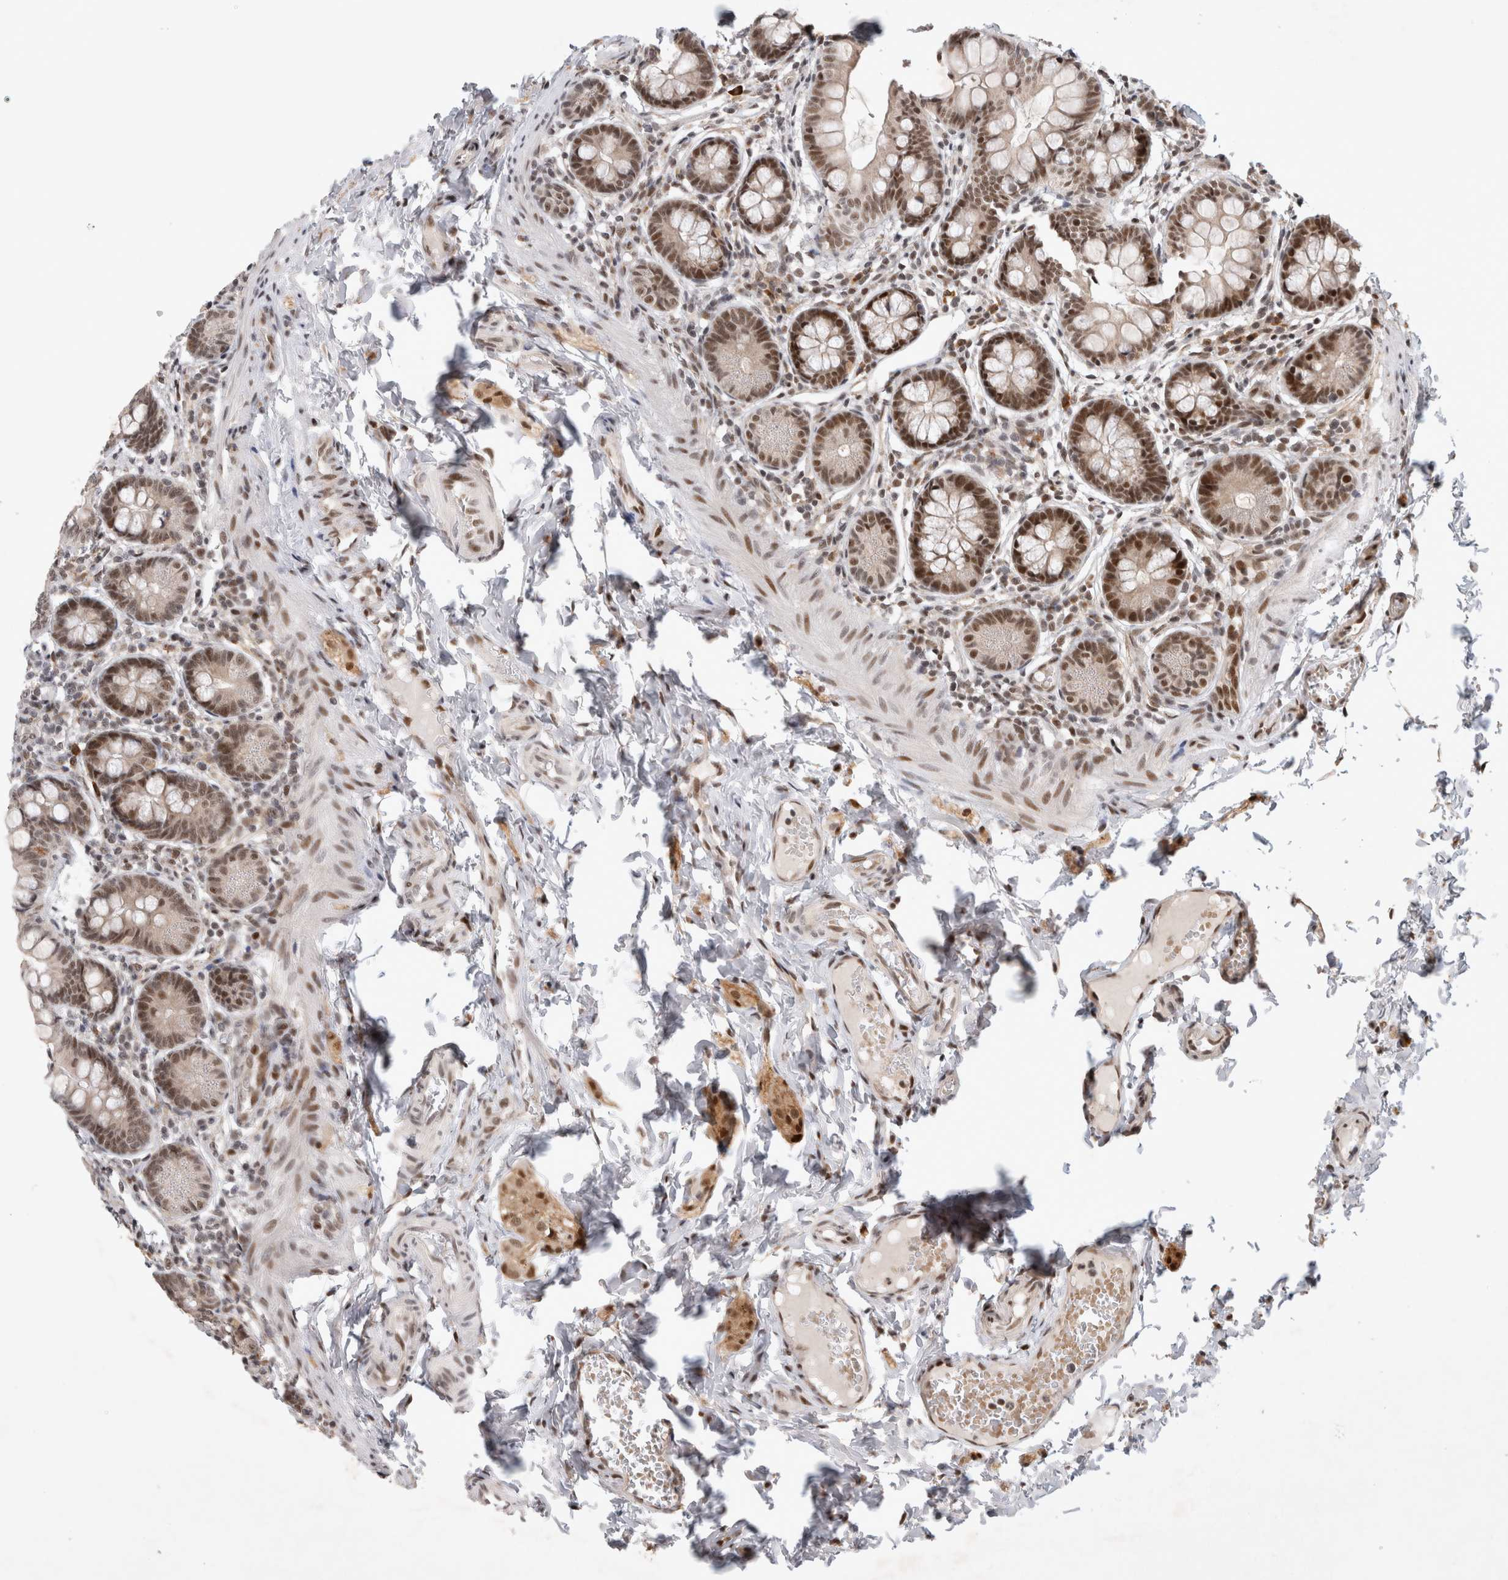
{"staining": {"intensity": "moderate", "quantity": ">75%", "location": "nuclear"}, "tissue": "small intestine", "cell_type": "Glandular cells", "image_type": "normal", "snomed": [{"axis": "morphology", "description": "Normal tissue, NOS"}, {"axis": "topography", "description": "Small intestine"}], "caption": "DAB immunohistochemical staining of unremarkable small intestine reveals moderate nuclear protein positivity in about >75% of glandular cells.", "gene": "HESX1", "patient": {"sex": "male", "age": 7}}